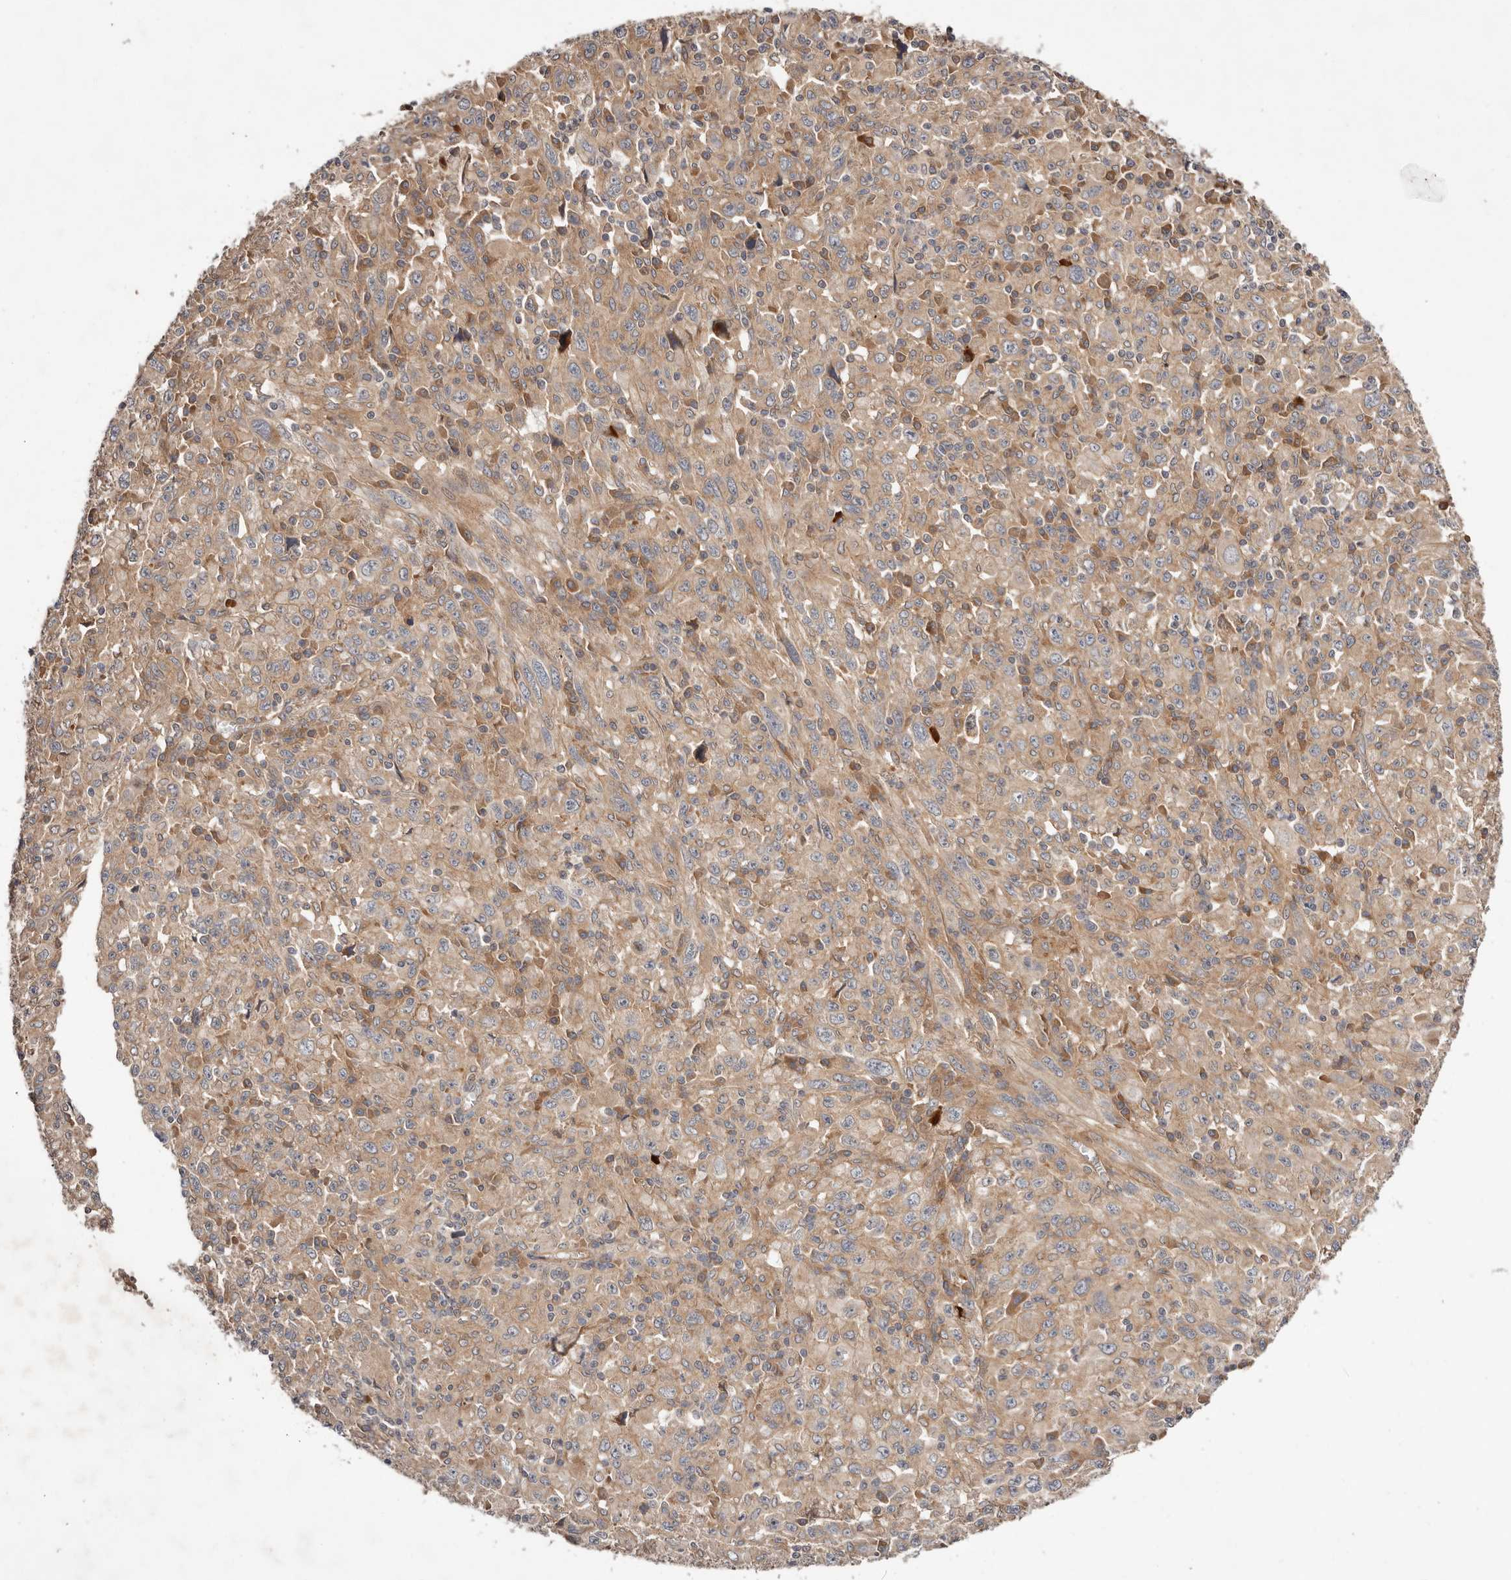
{"staining": {"intensity": "weak", "quantity": "25%-75%", "location": "cytoplasmic/membranous"}, "tissue": "melanoma", "cell_type": "Tumor cells", "image_type": "cancer", "snomed": [{"axis": "morphology", "description": "Malignant melanoma, Metastatic site"}, {"axis": "topography", "description": "Skin"}], "caption": "Immunohistochemistry (IHC) photomicrograph of melanoma stained for a protein (brown), which demonstrates low levels of weak cytoplasmic/membranous expression in approximately 25%-75% of tumor cells.", "gene": "MACF1", "patient": {"sex": "female", "age": 56}}